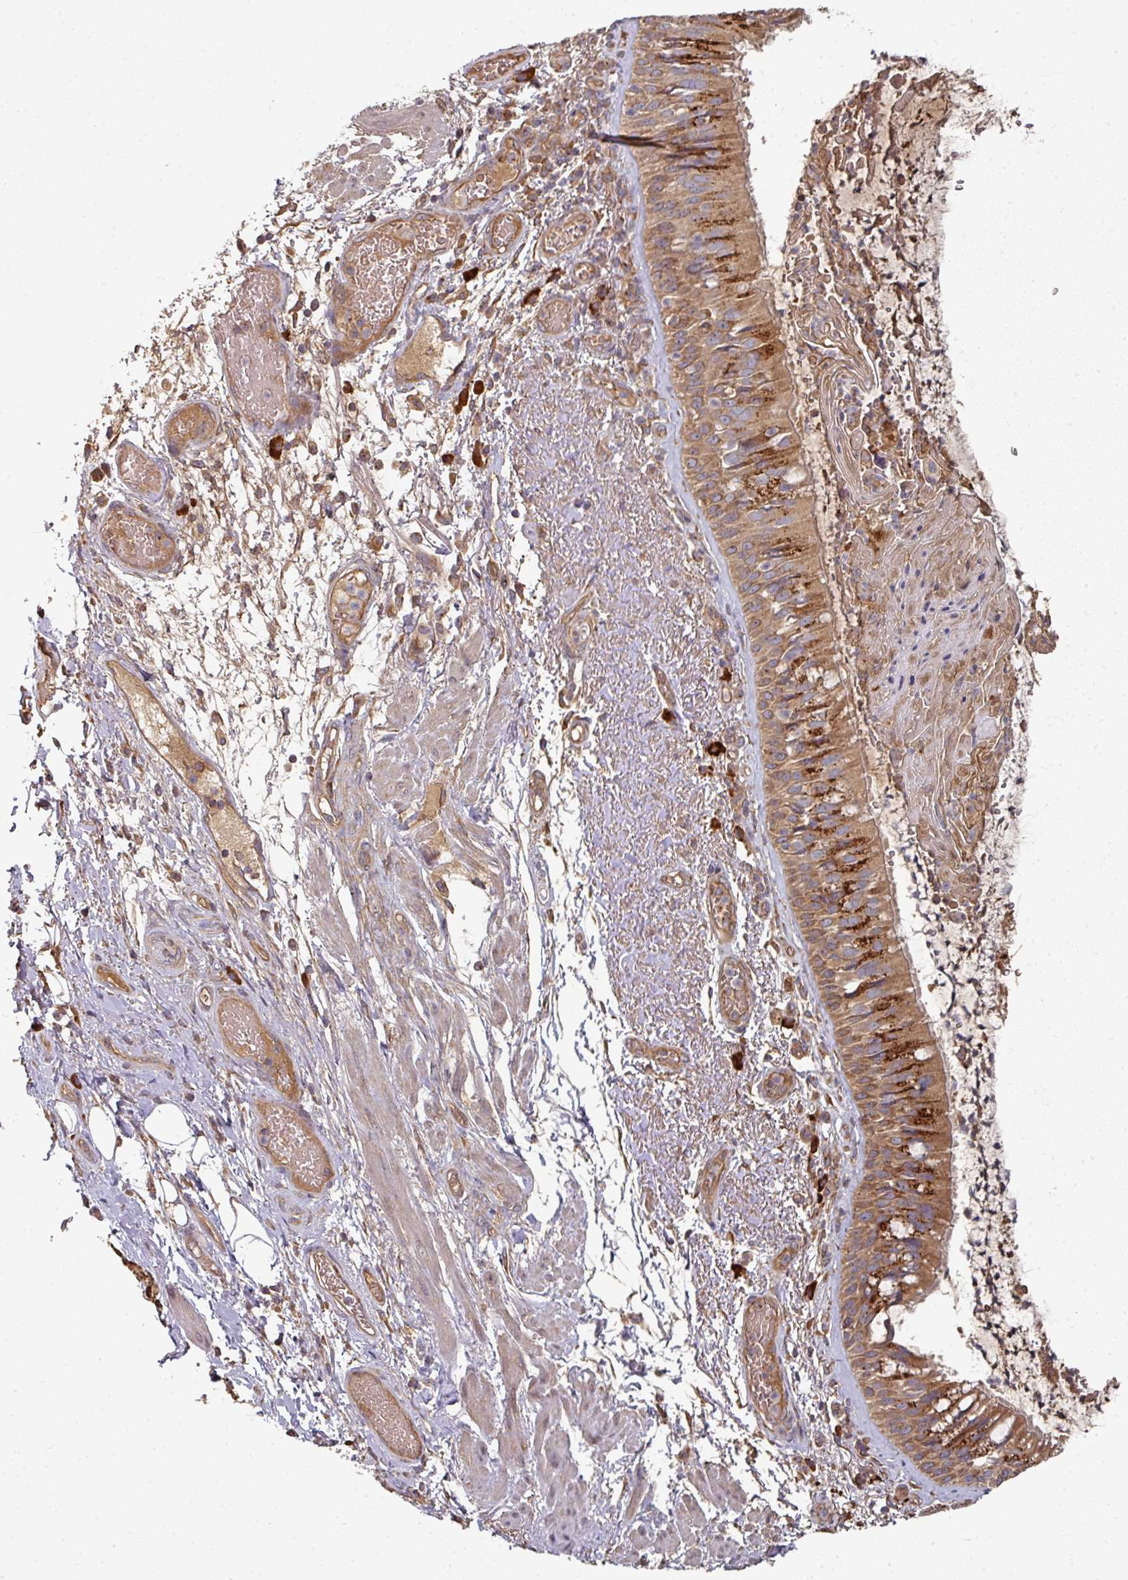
{"staining": {"intensity": "moderate", "quantity": ">75%", "location": "cytoplasmic/membranous"}, "tissue": "bronchus", "cell_type": "Respiratory epithelial cells", "image_type": "normal", "snomed": [{"axis": "morphology", "description": "Normal tissue, NOS"}, {"axis": "topography", "description": "Cartilage tissue"}, {"axis": "topography", "description": "Bronchus"}], "caption": "Immunohistochemistry (IHC) histopathology image of normal bronchus: human bronchus stained using immunohistochemistry (IHC) displays medium levels of moderate protein expression localized specifically in the cytoplasmic/membranous of respiratory epithelial cells, appearing as a cytoplasmic/membranous brown color.", "gene": "EDEM2", "patient": {"sex": "male", "age": 63}}